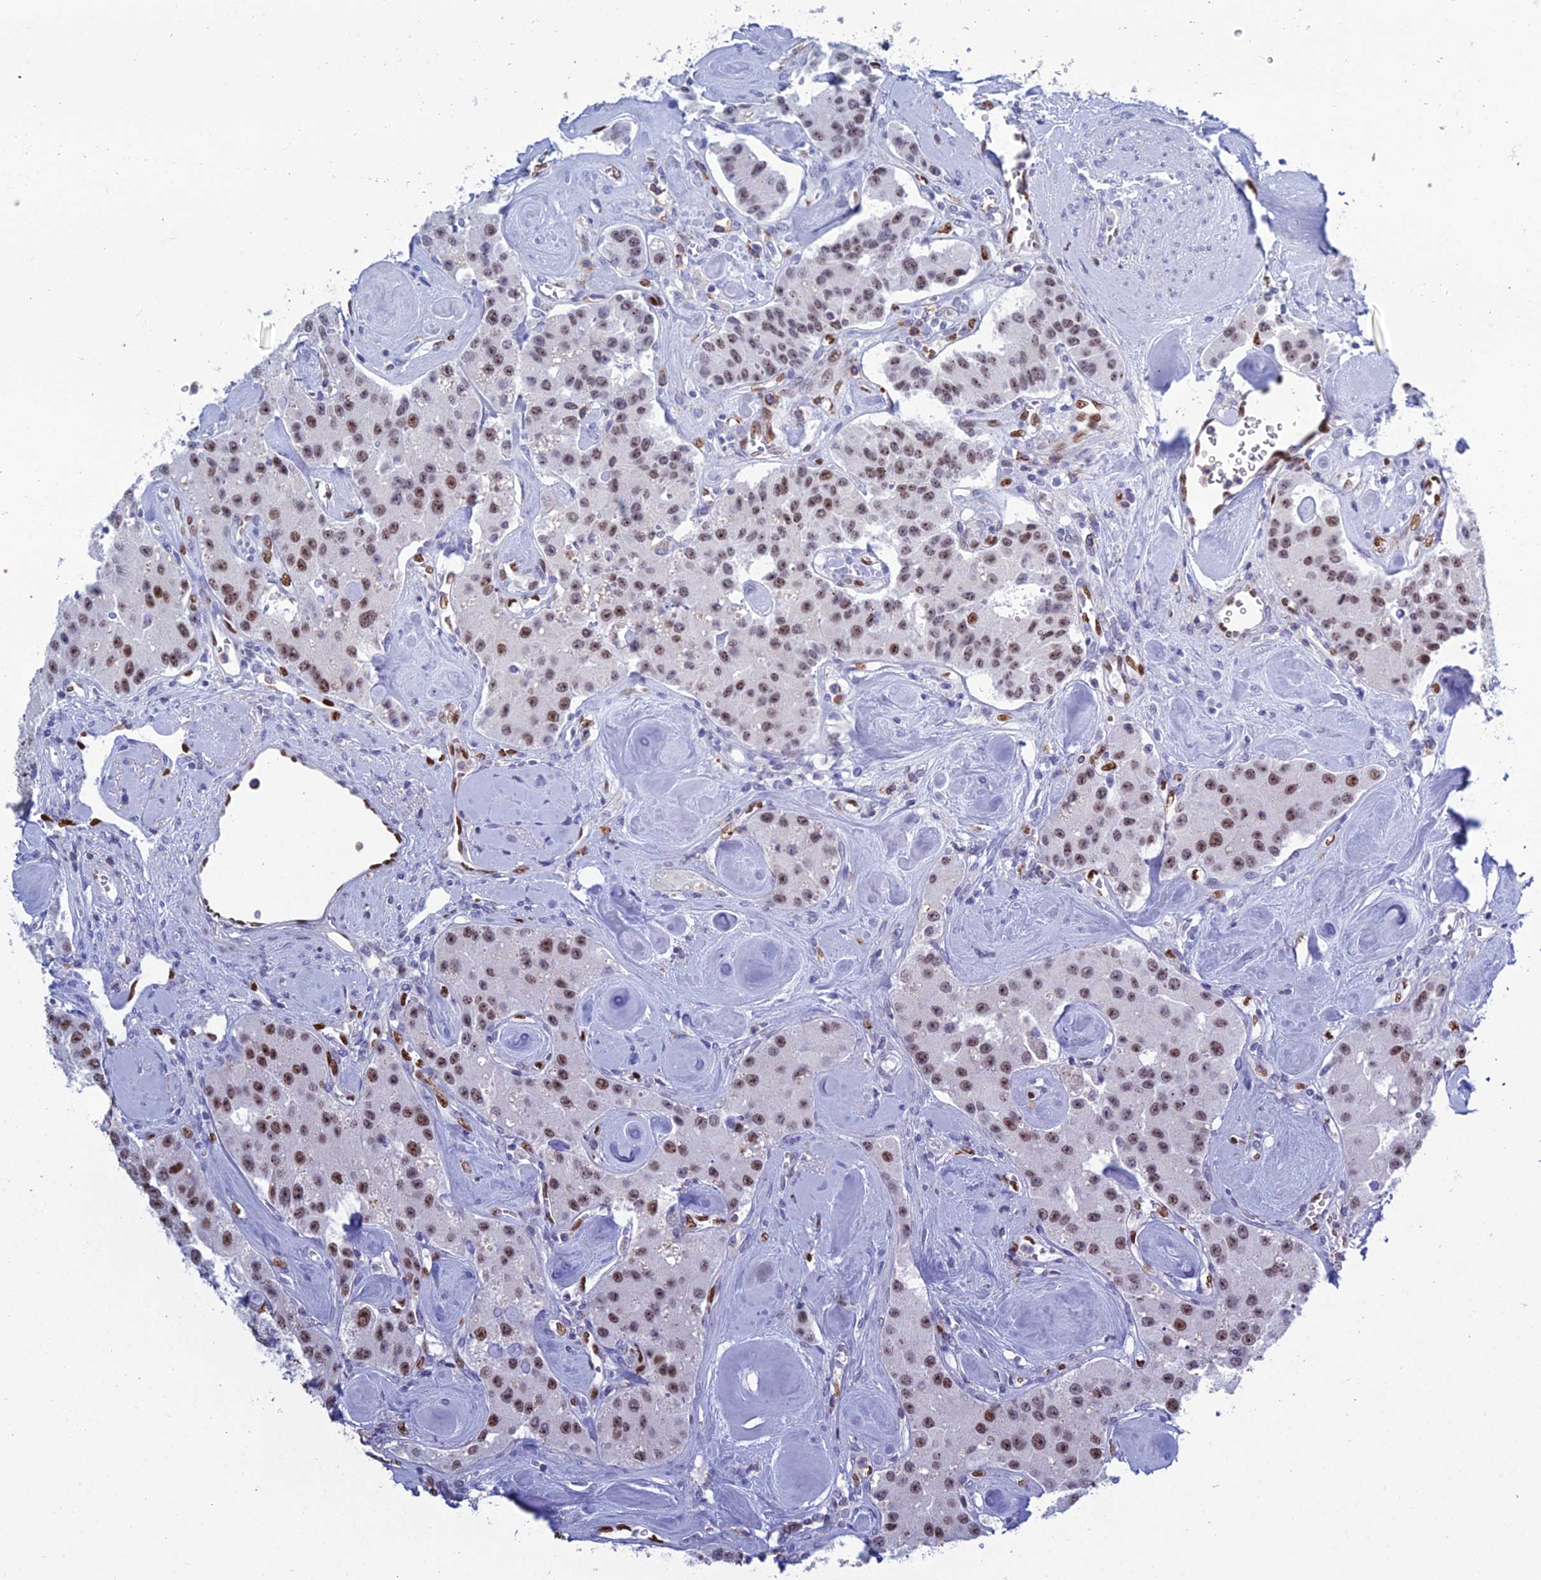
{"staining": {"intensity": "moderate", "quantity": "25%-75%", "location": "nuclear"}, "tissue": "carcinoid", "cell_type": "Tumor cells", "image_type": "cancer", "snomed": [{"axis": "morphology", "description": "Carcinoid, malignant, NOS"}, {"axis": "topography", "description": "Pancreas"}], "caption": "Human carcinoid stained with a brown dye displays moderate nuclear positive expression in about 25%-75% of tumor cells.", "gene": "NOL4L", "patient": {"sex": "male", "age": 41}}